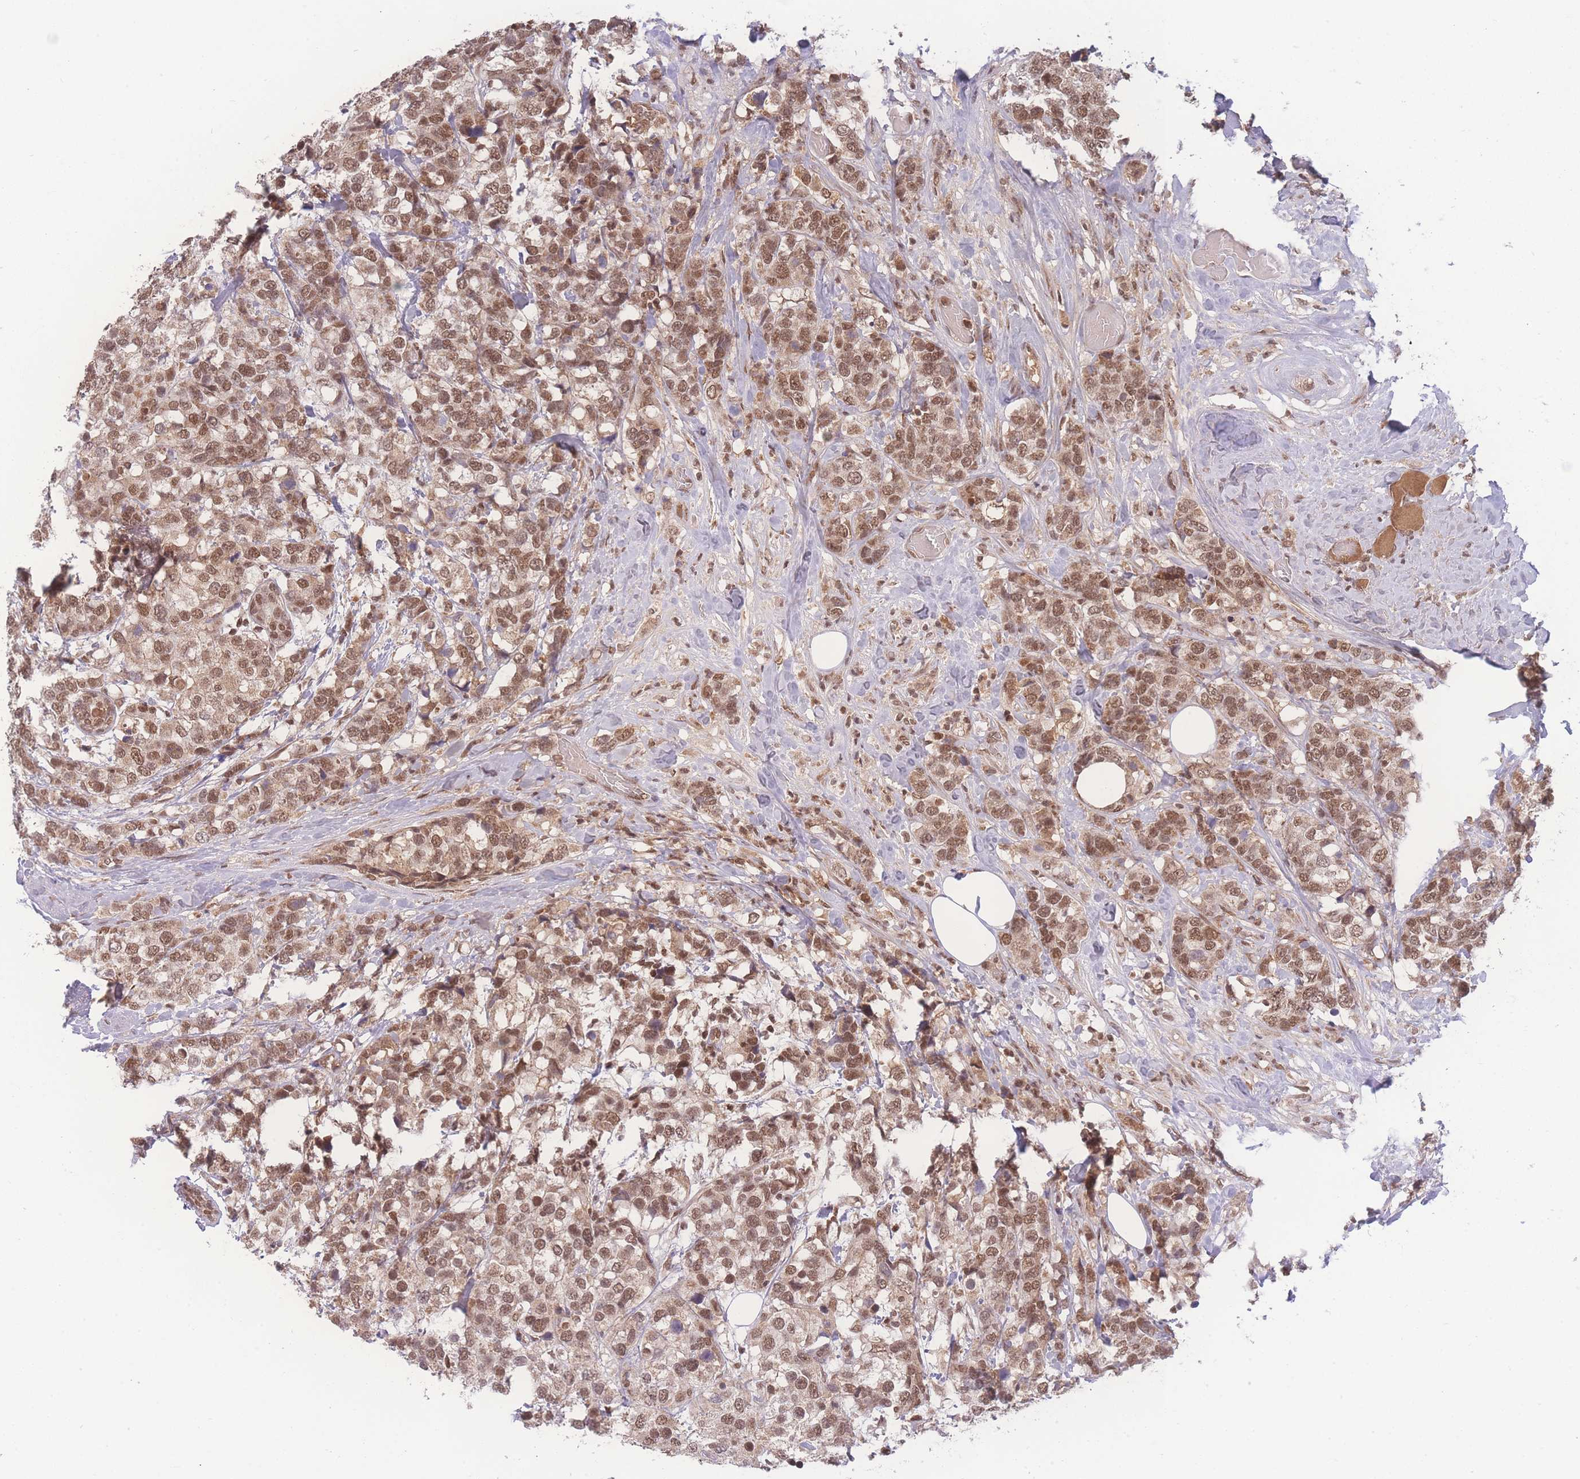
{"staining": {"intensity": "moderate", "quantity": ">75%", "location": "nuclear"}, "tissue": "breast cancer", "cell_type": "Tumor cells", "image_type": "cancer", "snomed": [{"axis": "morphology", "description": "Lobular carcinoma"}, {"axis": "topography", "description": "Breast"}], "caption": "Immunohistochemical staining of breast cancer (lobular carcinoma) reveals medium levels of moderate nuclear expression in about >75% of tumor cells. The staining was performed using DAB, with brown indicating positive protein expression. Nuclei are stained blue with hematoxylin.", "gene": "RAVER1", "patient": {"sex": "female", "age": 59}}